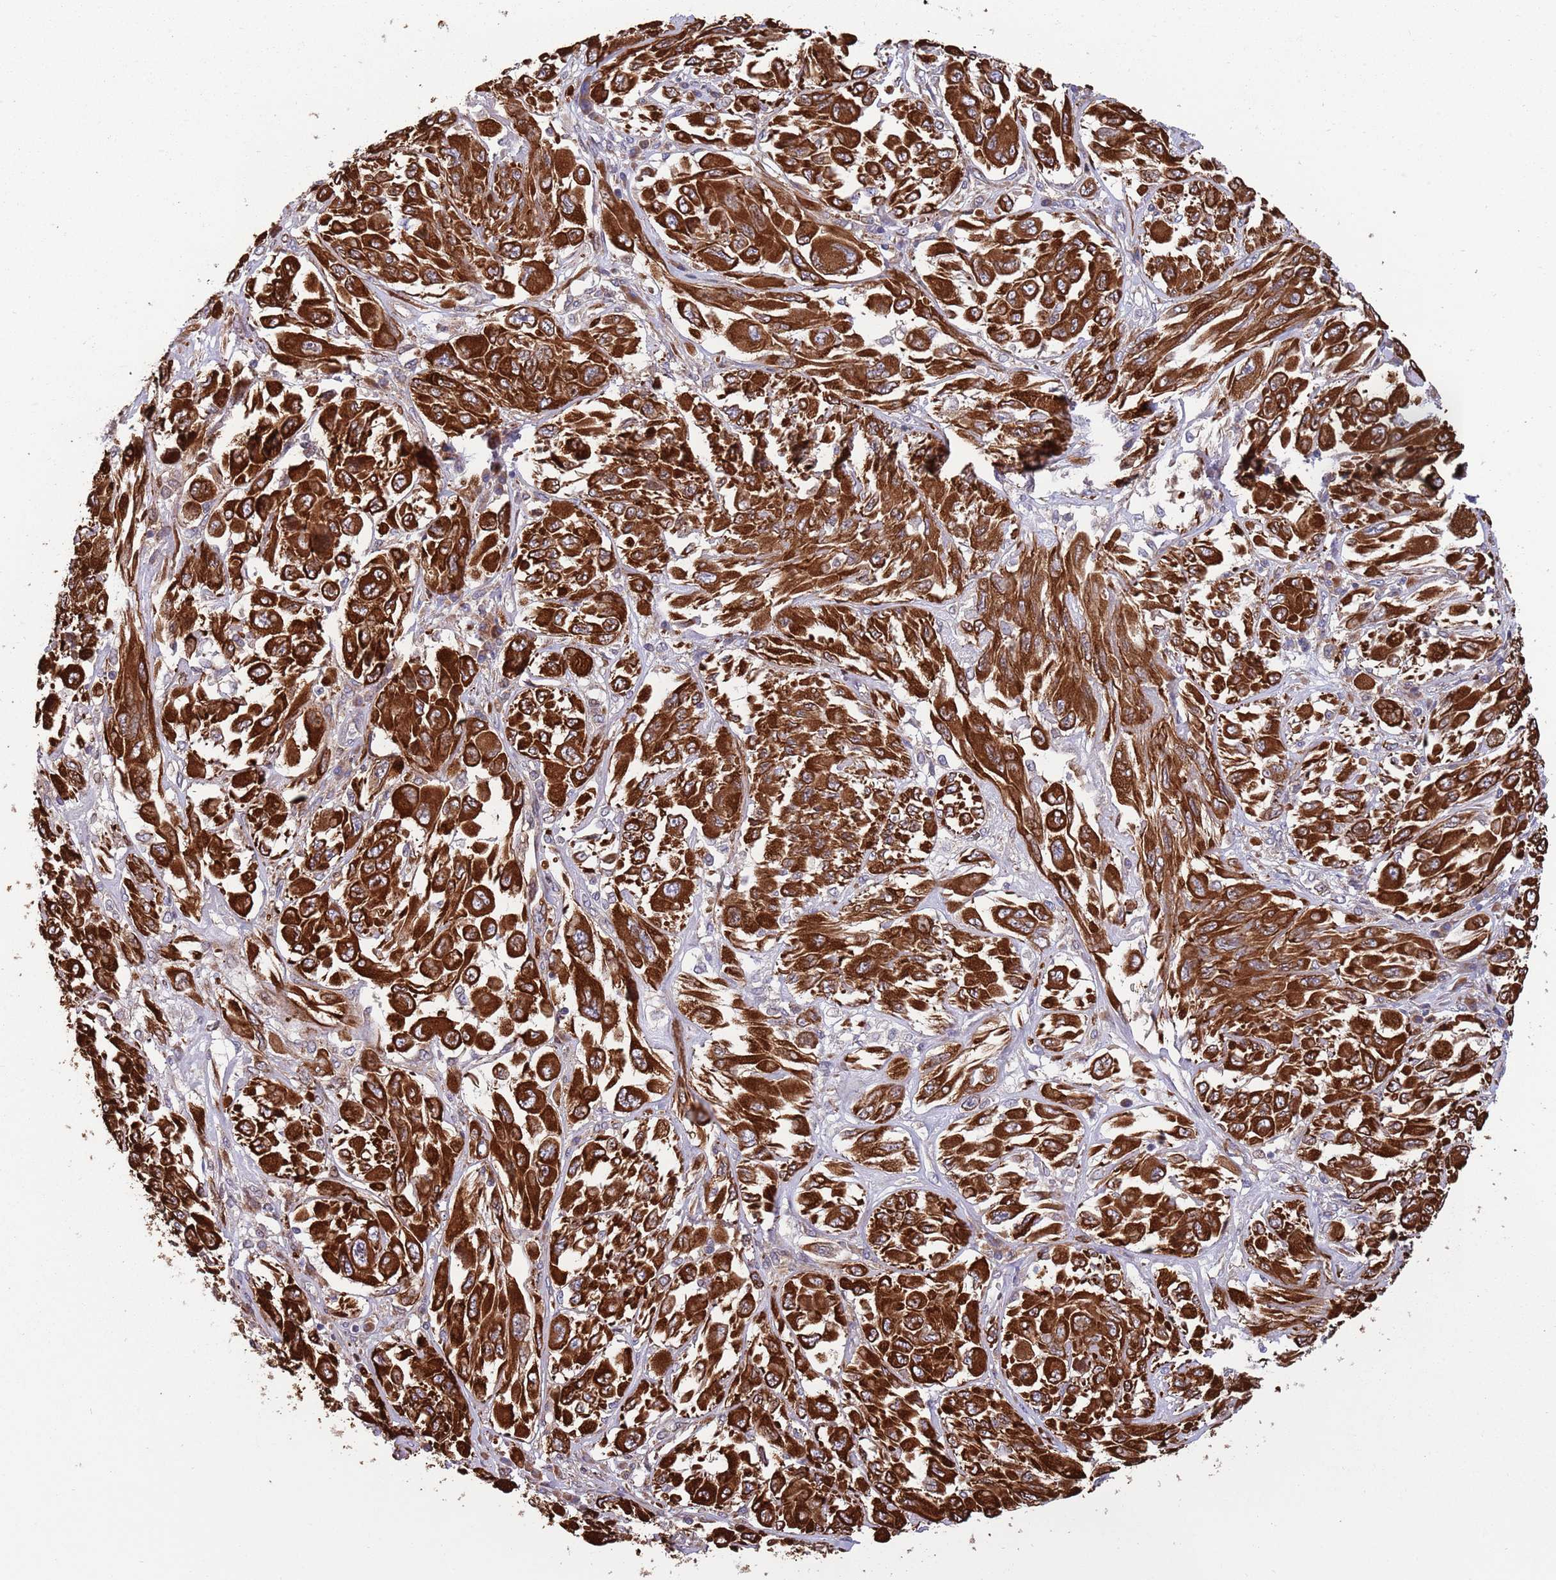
{"staining": {"intensity": "strong", "quantity": ">75%", "location": "cytoplasmic/membranous"}, "tissue": "melanoma", "cell_type": "Tumor cells", "image_type": "cancer", "snomed": [{"axis": "morphology", "description": "Malignant melanoma, NOS"}, {"axis": "topography", "description": "Skin"}], "caption": "The micrograph exhibits staining of melanoma, revealing strong cytoplasmic/membranous protein positivity (brown color) within tumor cells.", "gene": "ARMCX6", "patient": {"sex": "female", "age": 91}}